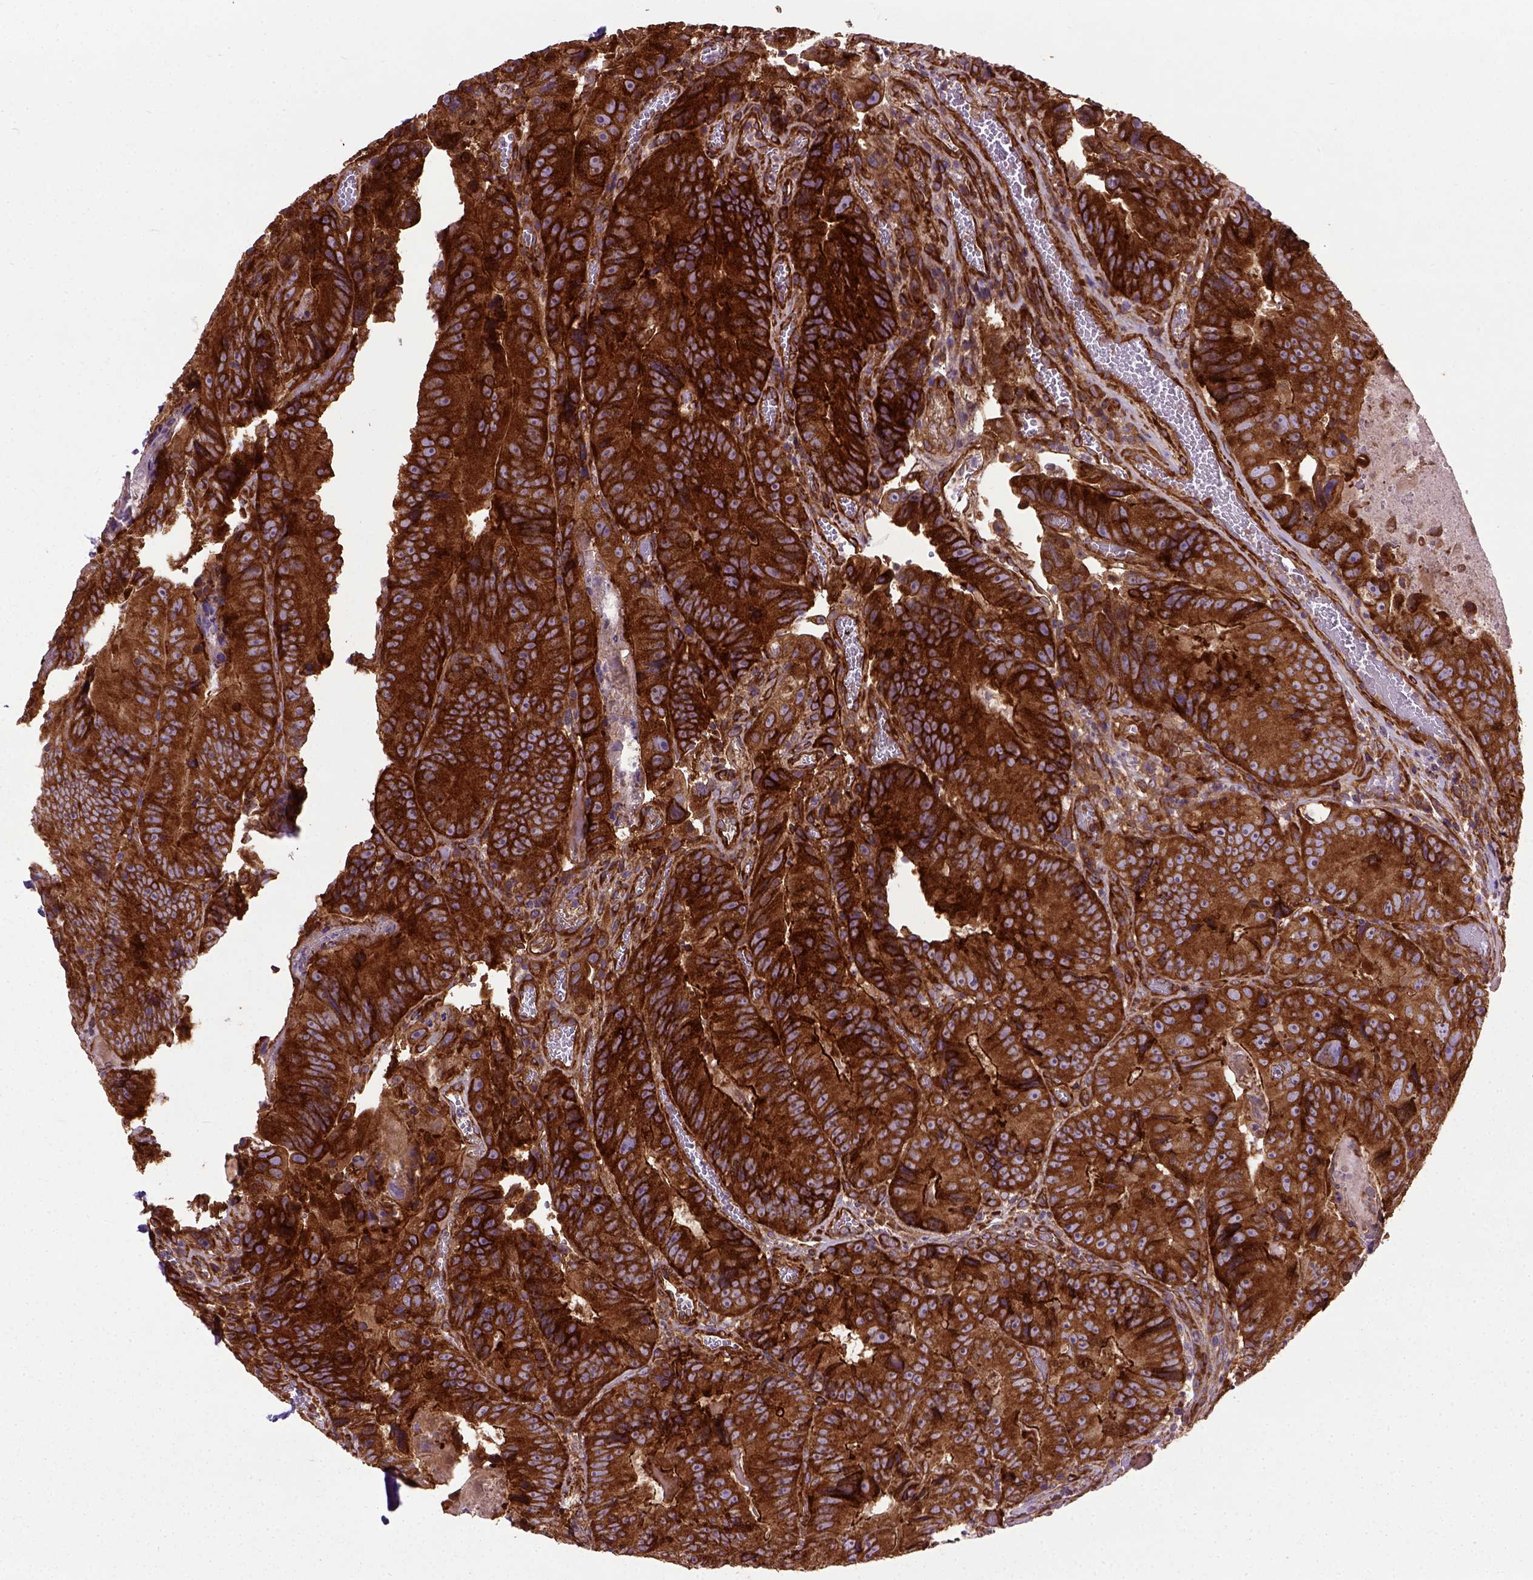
{"staining": {"intensity": "strong", "quantity": ">75%", "location": "cytoplasmic/membranous"}, "tissue": "colorectal cancer", "cell_type": "Tumor cells", "image_type": "cancer", "snomed": [{"axis": "morphology", "description": "Adenocarcinoma, NOS"}, {"axis": "topography", "description": "Colon"}], "caption": "Immunohistochemistry image of colorectal cancer (adenocarcinoma) stained for a protein (brown), which exhibits high levels of strong cytoplasmic/membranous positivity in about >75% of tumor cells.", "gene": "CAPRIN1", "patient": {"sex": "female", "age": 86}}